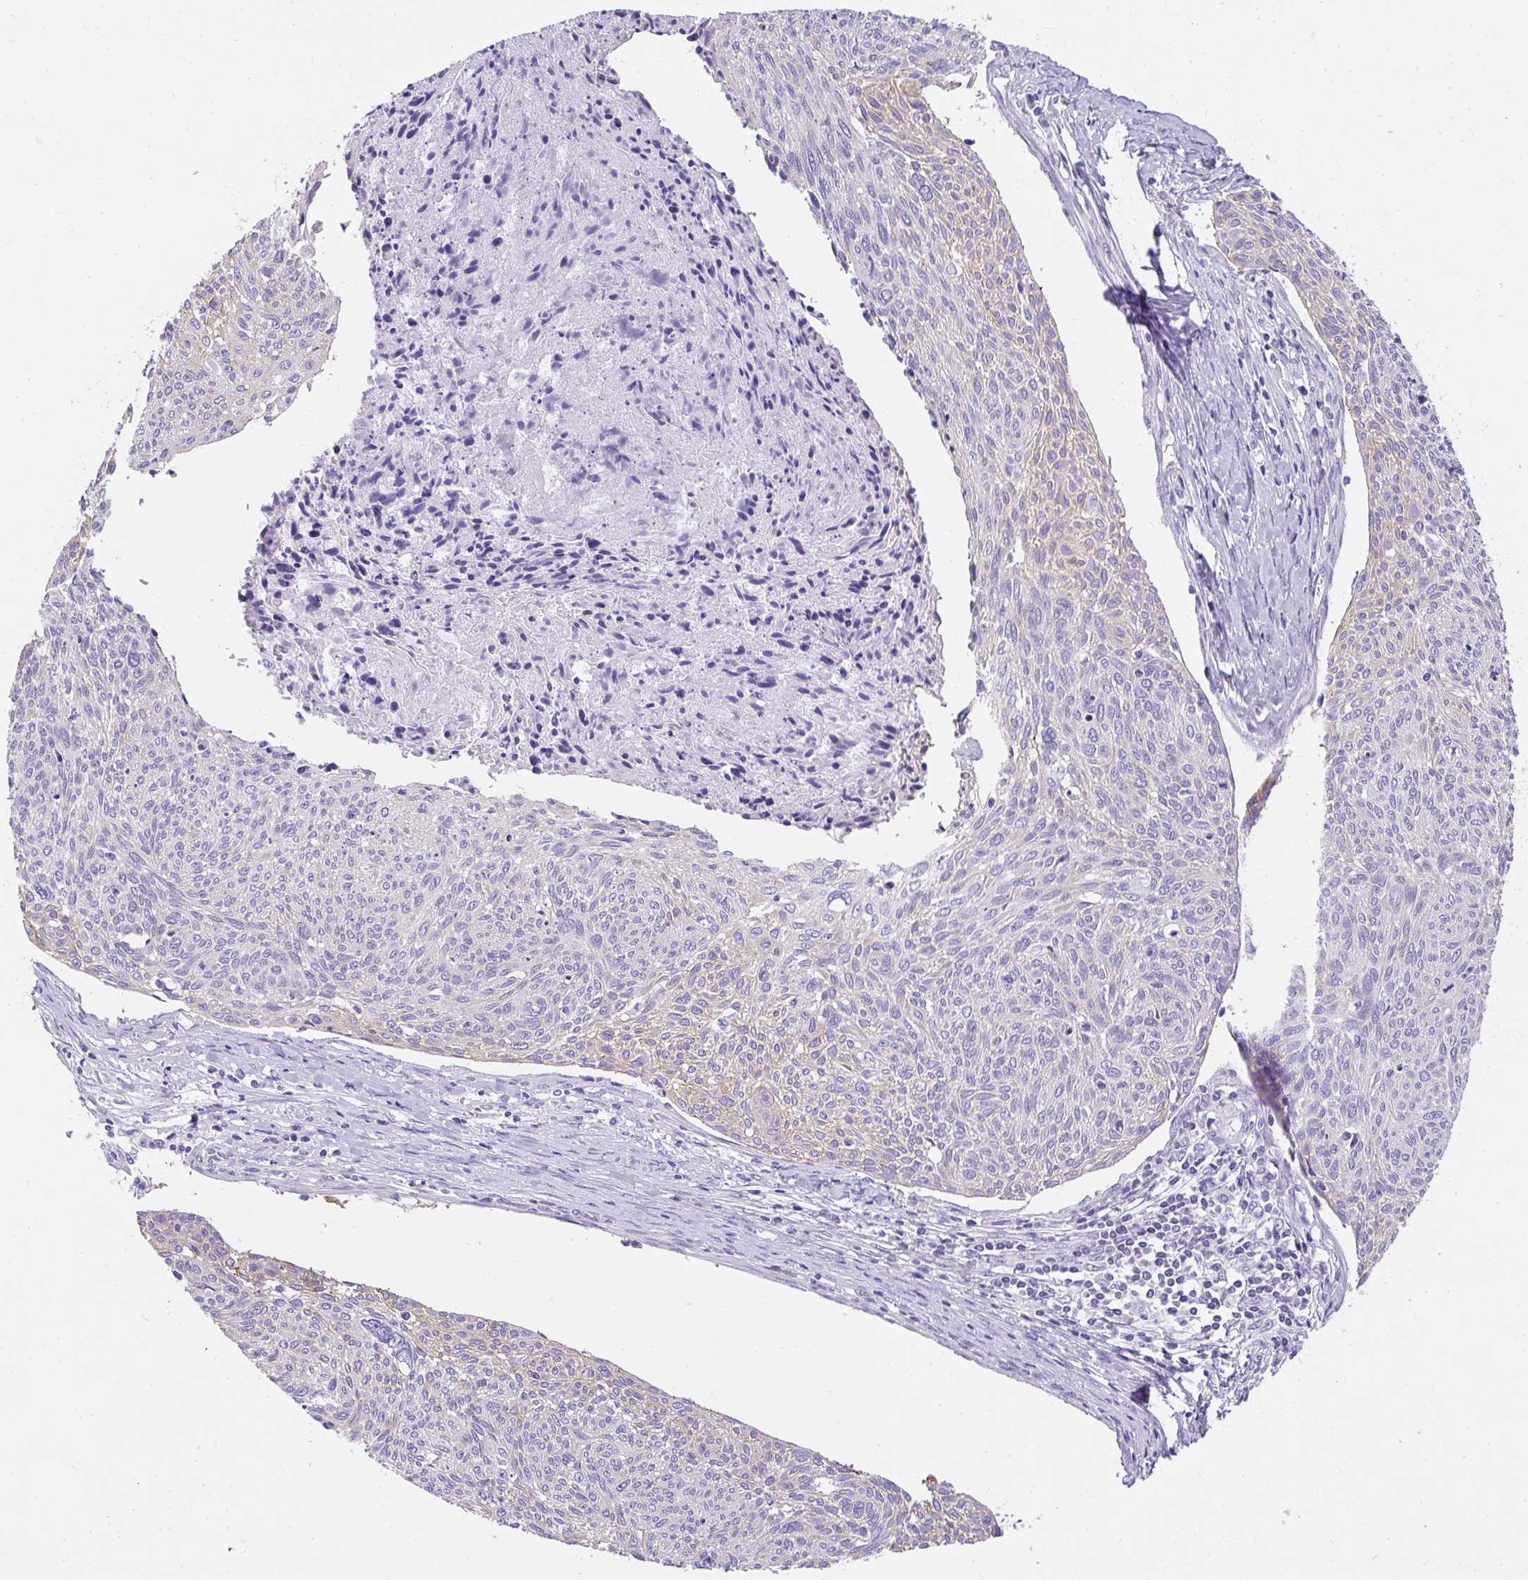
{"staining": {"intensity": "weak", "quantity": "<25%", "location": "cytoplasmic/membranous"}, "tissue": "cervical cancer", "cell_type": "Tumor cells", "image_type": "cancer", "snomed": [{"axis": "morphology", "description": "Squamous cell carcinoma, NOS"}, {"axis": "topography", "description": "Cervix"}], "caption": "Immunohistochemistry of human squamous cell carcinoma (cervical) reveals no staining in tumor cells. Nuclei are stained in blue.", "gene": "PLPPR3", "patient": {"sex": "female", "age": 49}}